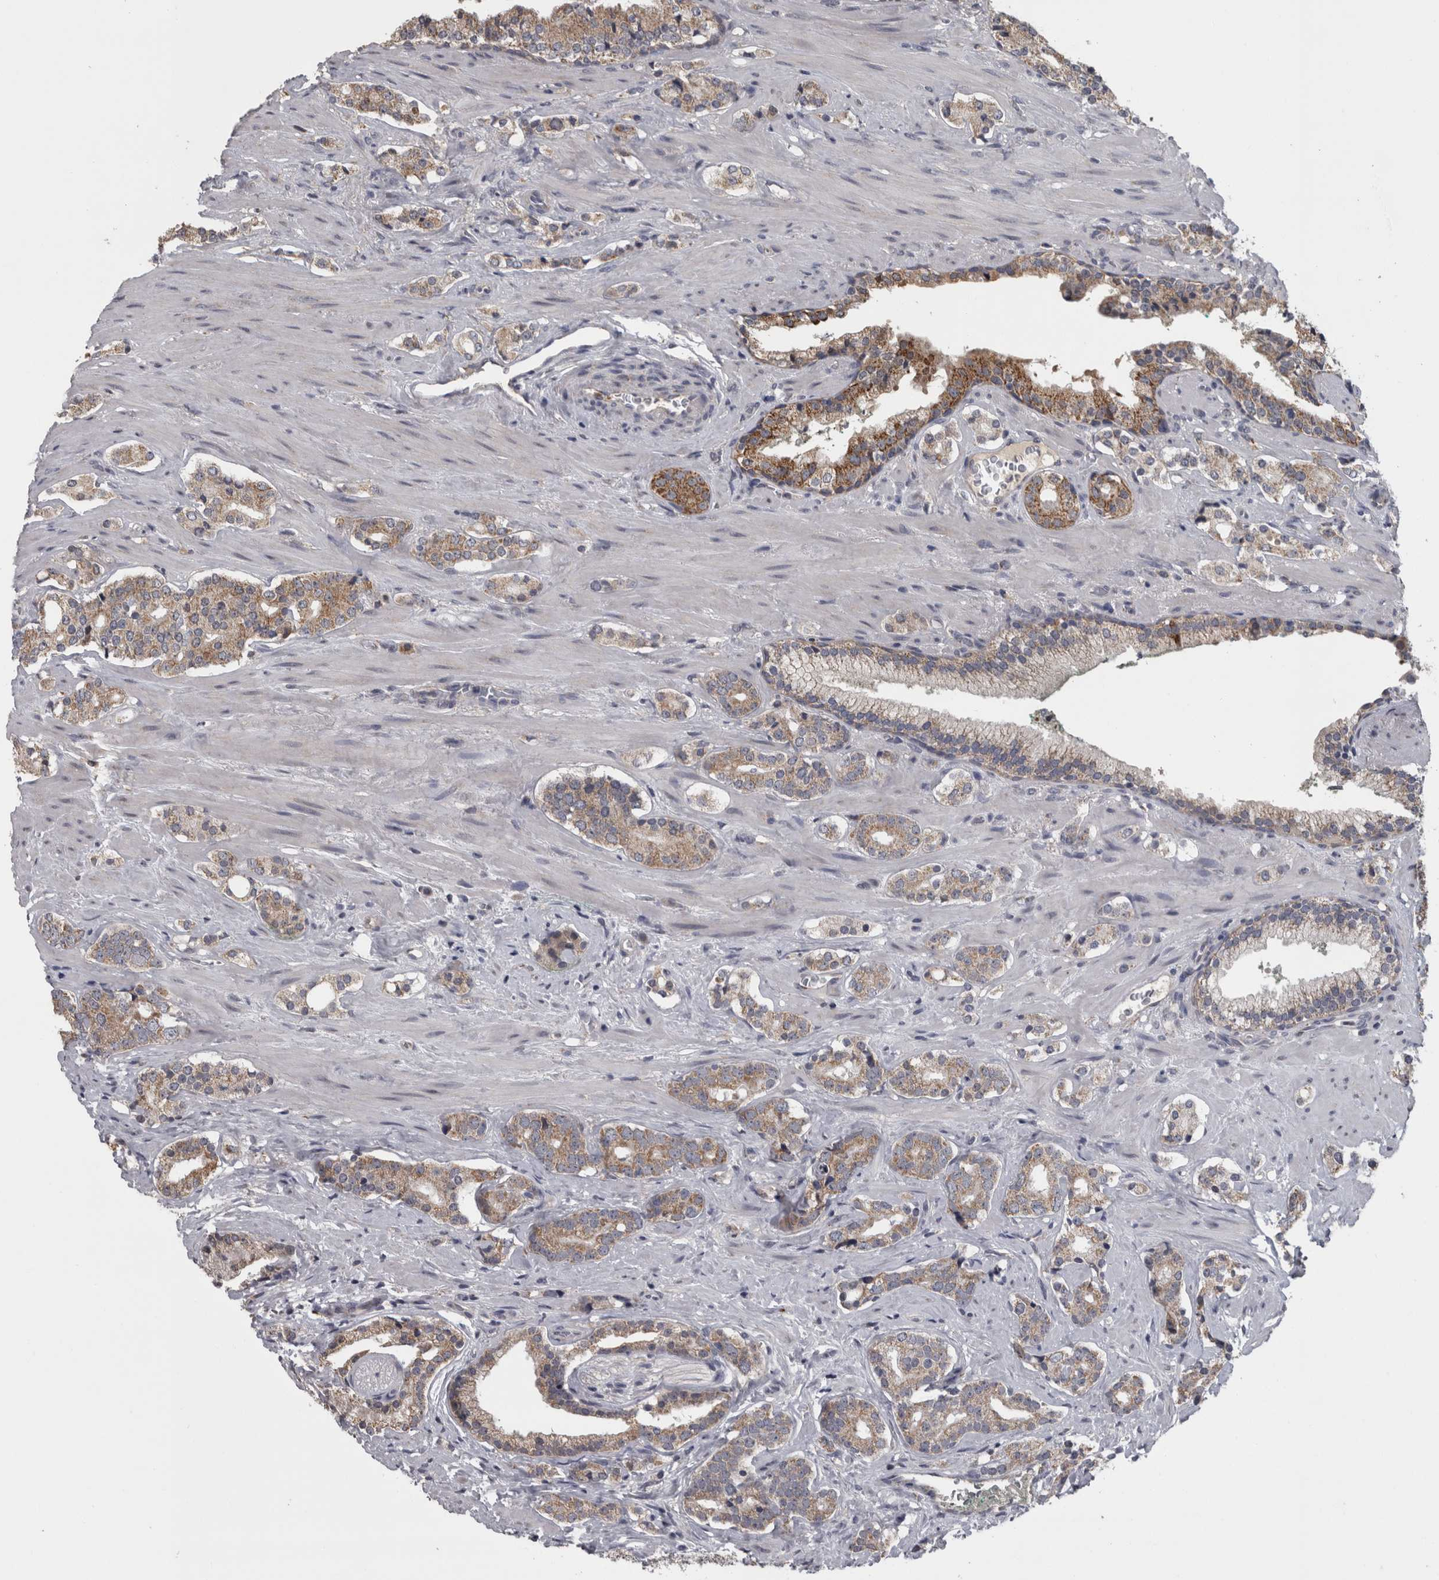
{"staining": {"intensity": "moderate", "quantity": ">75%", "location": "cytoplasmic/membranous"}, "tissue": "prostate cancer", "cell_type": "Tumor cells", "image_type": "cancer", "snomed": [{"axis": "morphology", "description": "Adenocarcinoma, High grade"}, {"axis": "topography", "description": "Prostate"}], "caption": "Immunohistochemical staining of prostate high-grade adenocarcinoma exhibits medium levels of moderate cytoplasmic/membranous staining in about >75% of tumor cells. (brown staining indicates protein expression, while blue staining denotes nuclei).", "gene": "DBT", "patient": {"sex": "male", "age": 71}}